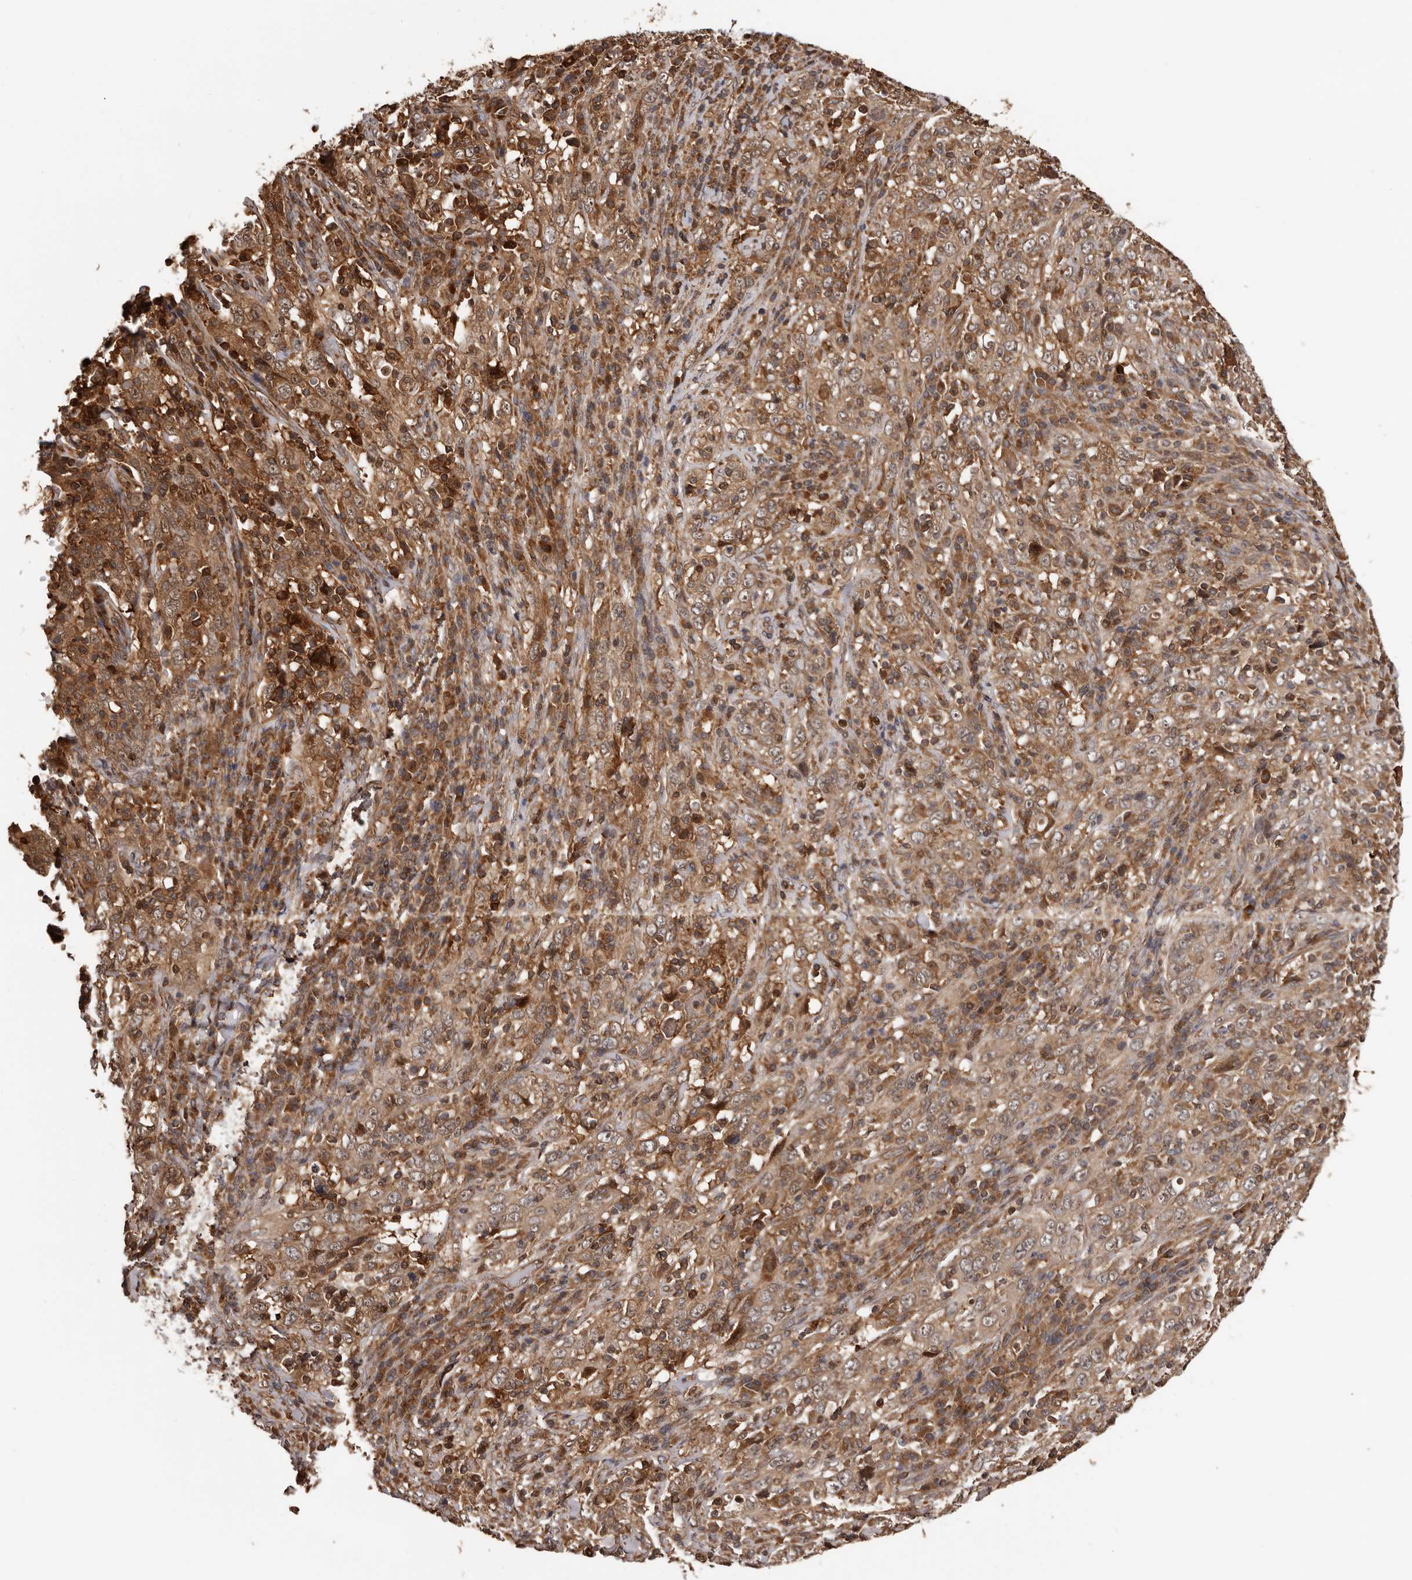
{"staining": {"intensity": "moderate", "quantity": ">75%", "location": "cytoplasmic/membranous"}, "tissue": "cervical cancer", "cell_type": "Tumor cells", "image_type": "cancer", "snomed": [{"axis": "morphology", "description": "Squamous cell carcinoma, NOS"}, {"axis": "topography", "description": "Cervix"}], "caption": "An IHC photomicrograph of neoplastic tissue is shown. Protein staining in brown highlights moderate cytoplasmic/membranous positivity in cervical cancer within tumor cells. (brown staining indicates protein expression, while blue staining denotes nuclei).", "gene": "ADAMTS2", "patient": {"sex": "female", "age": 46}}